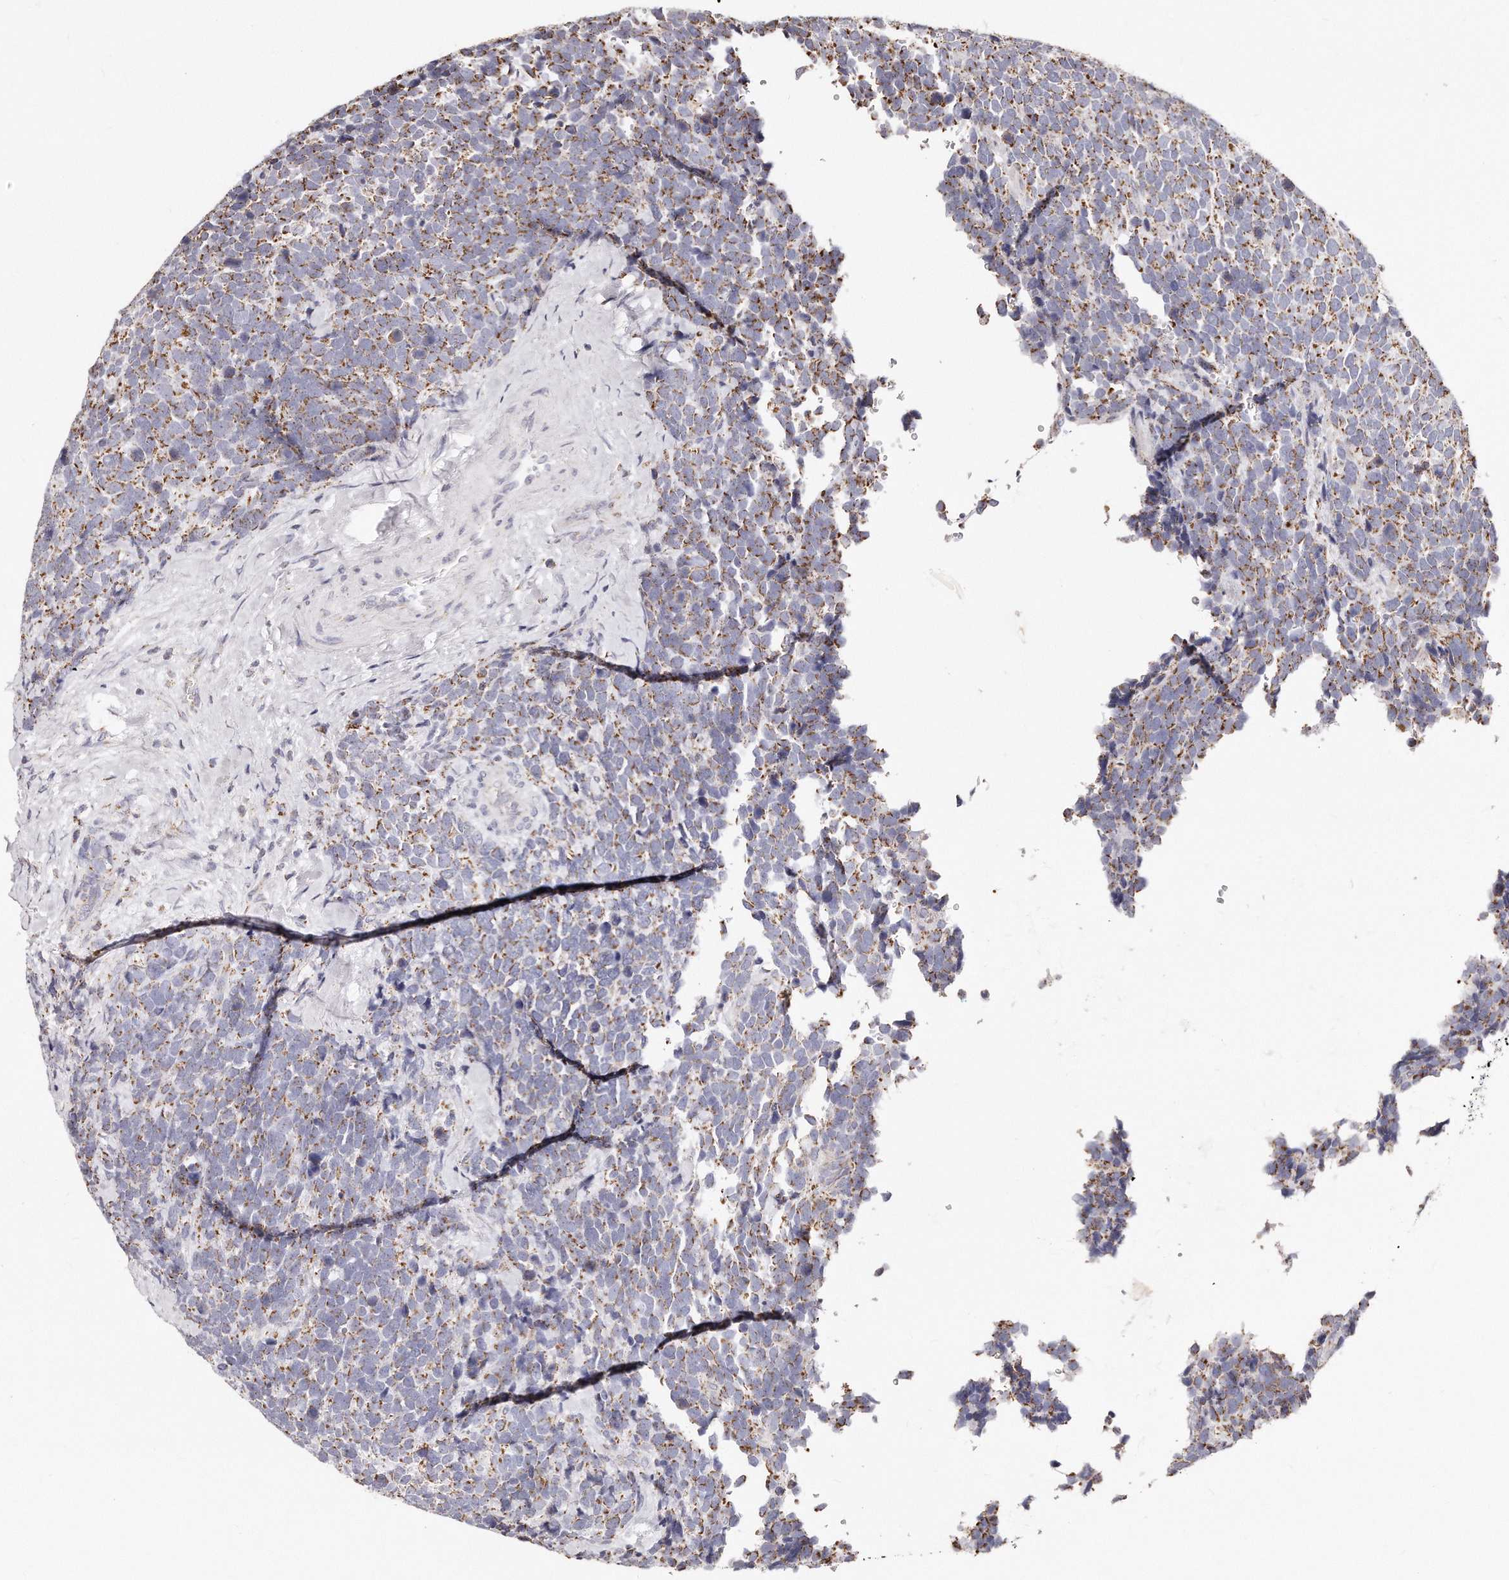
{"staining": {"intensity": "moderate", "quantity": ">75%", "location": "cytoplasmic/membranous"}, "tissue": "urothelial cancer", "cell_type": "Tumor cells", "image_type": "cancer", "snomed": [{"axis": "morphology", "description": "Urothelial carcinoma, High grade"}, {"axis": "topography", "description": "Urinary bladder"}], "caption": "Immunohistochemistry (IHC) photomicrograph of neoplastic tissue: high-grade urothelial carcinoma stained using IHC exhibits medium levels of moderate protein expression localized specifically in the cytoplasmic/membranous of tumor cells, appearing as a cytoplasmic/membranous brown color.", "gene": "RTKN", "patient": {"sex": "female", "age": 82}}